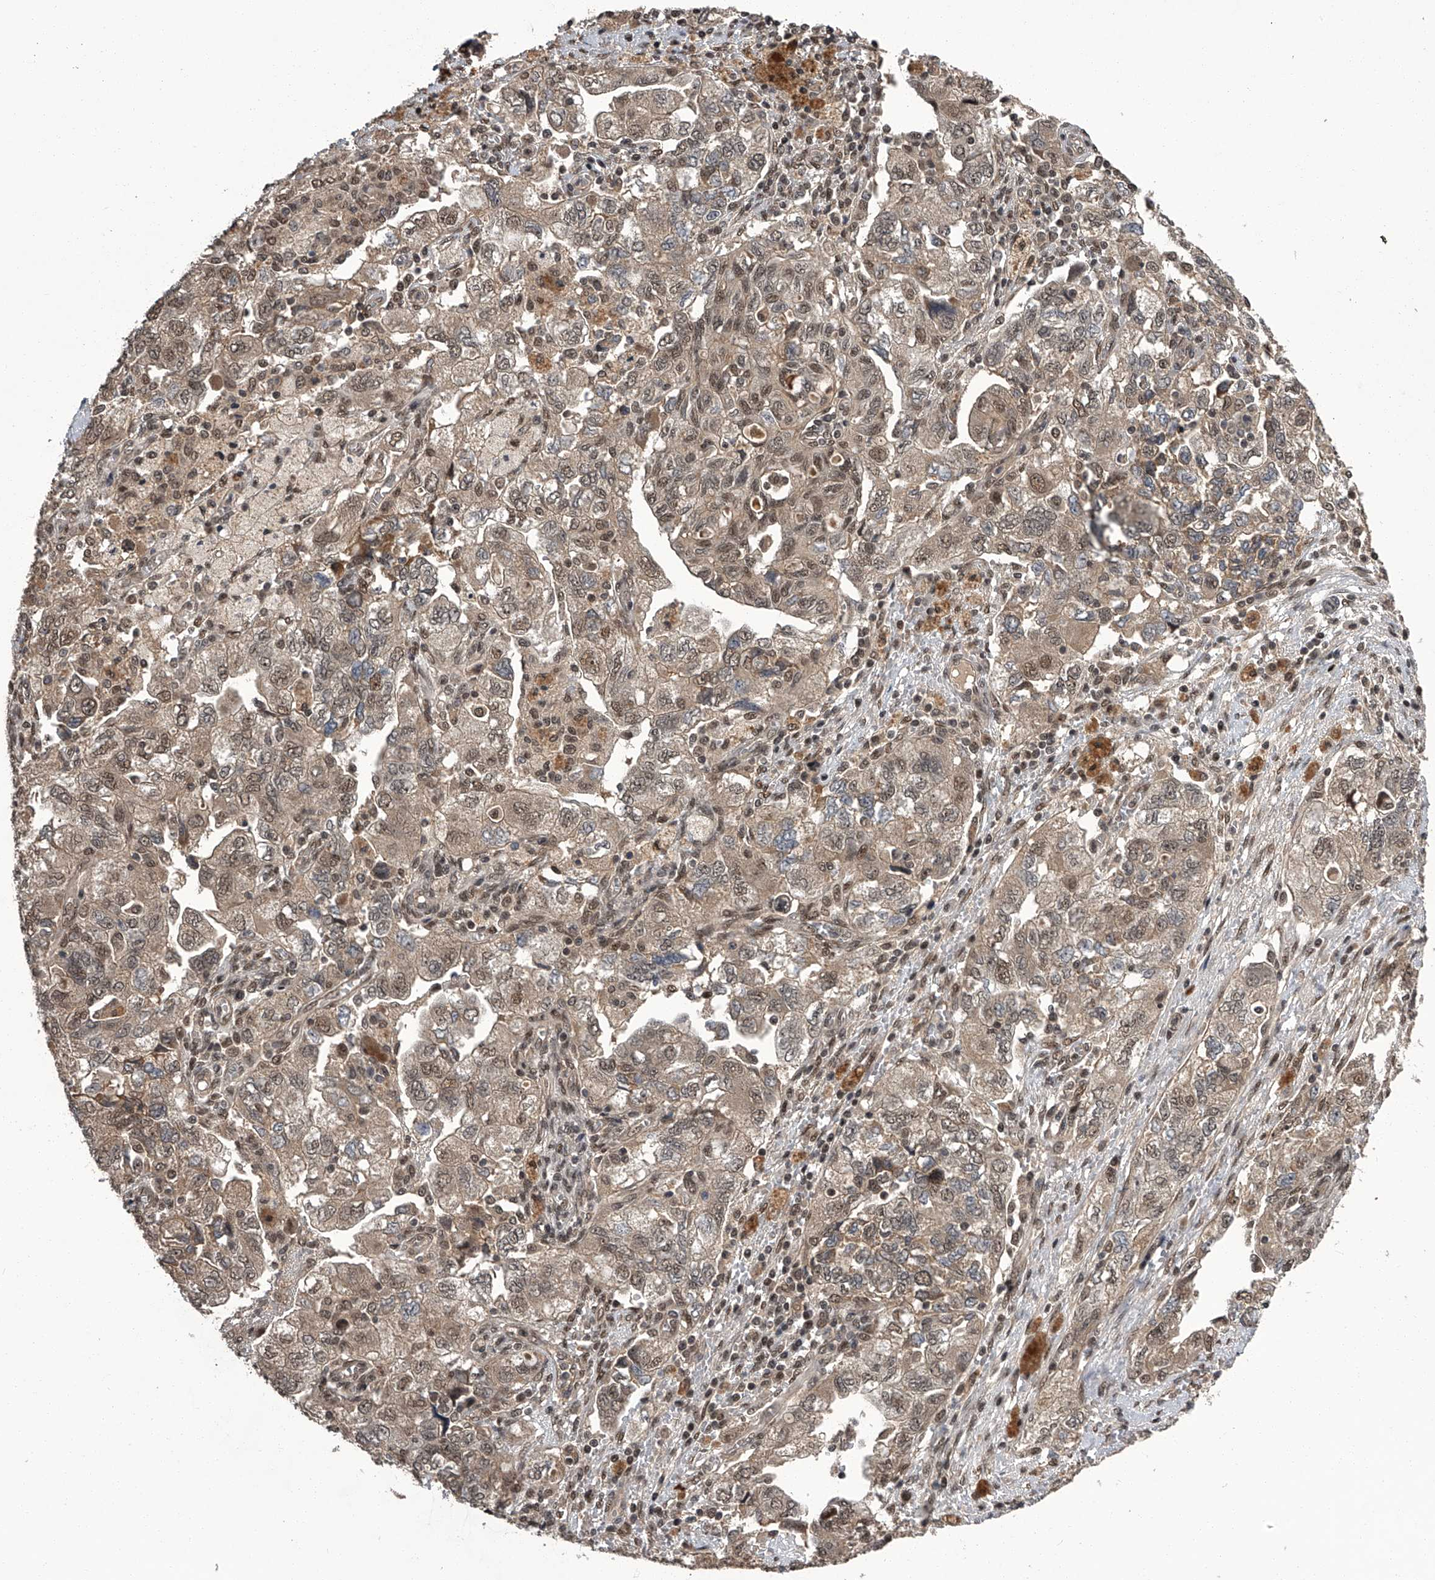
{"staining": {"intensity": "weak", "quantity": ">75%", "location": "cytoplasmic/membranous,nuclear"}, "tissue": "ovarian cancer", "cell_type": "Tumor cells", "image_type": "cancer", "snomed": [{"axis": "morphology", "description": "Carcinoma, NOS"}, {"axis": "morphology", "description": "Cystadenocarcinoma, serous, NOS"}, {"axis": "topography", "description": "Ovary"}], "caption": "Weak cytoplasmic/membranous and nuclear staining is appreciated in about >75% of tumor cells in serous cystadenocarcinoma (ovarian).", "gene": "SLC12A8", "patient": {"sex": "female", "age": 69}}